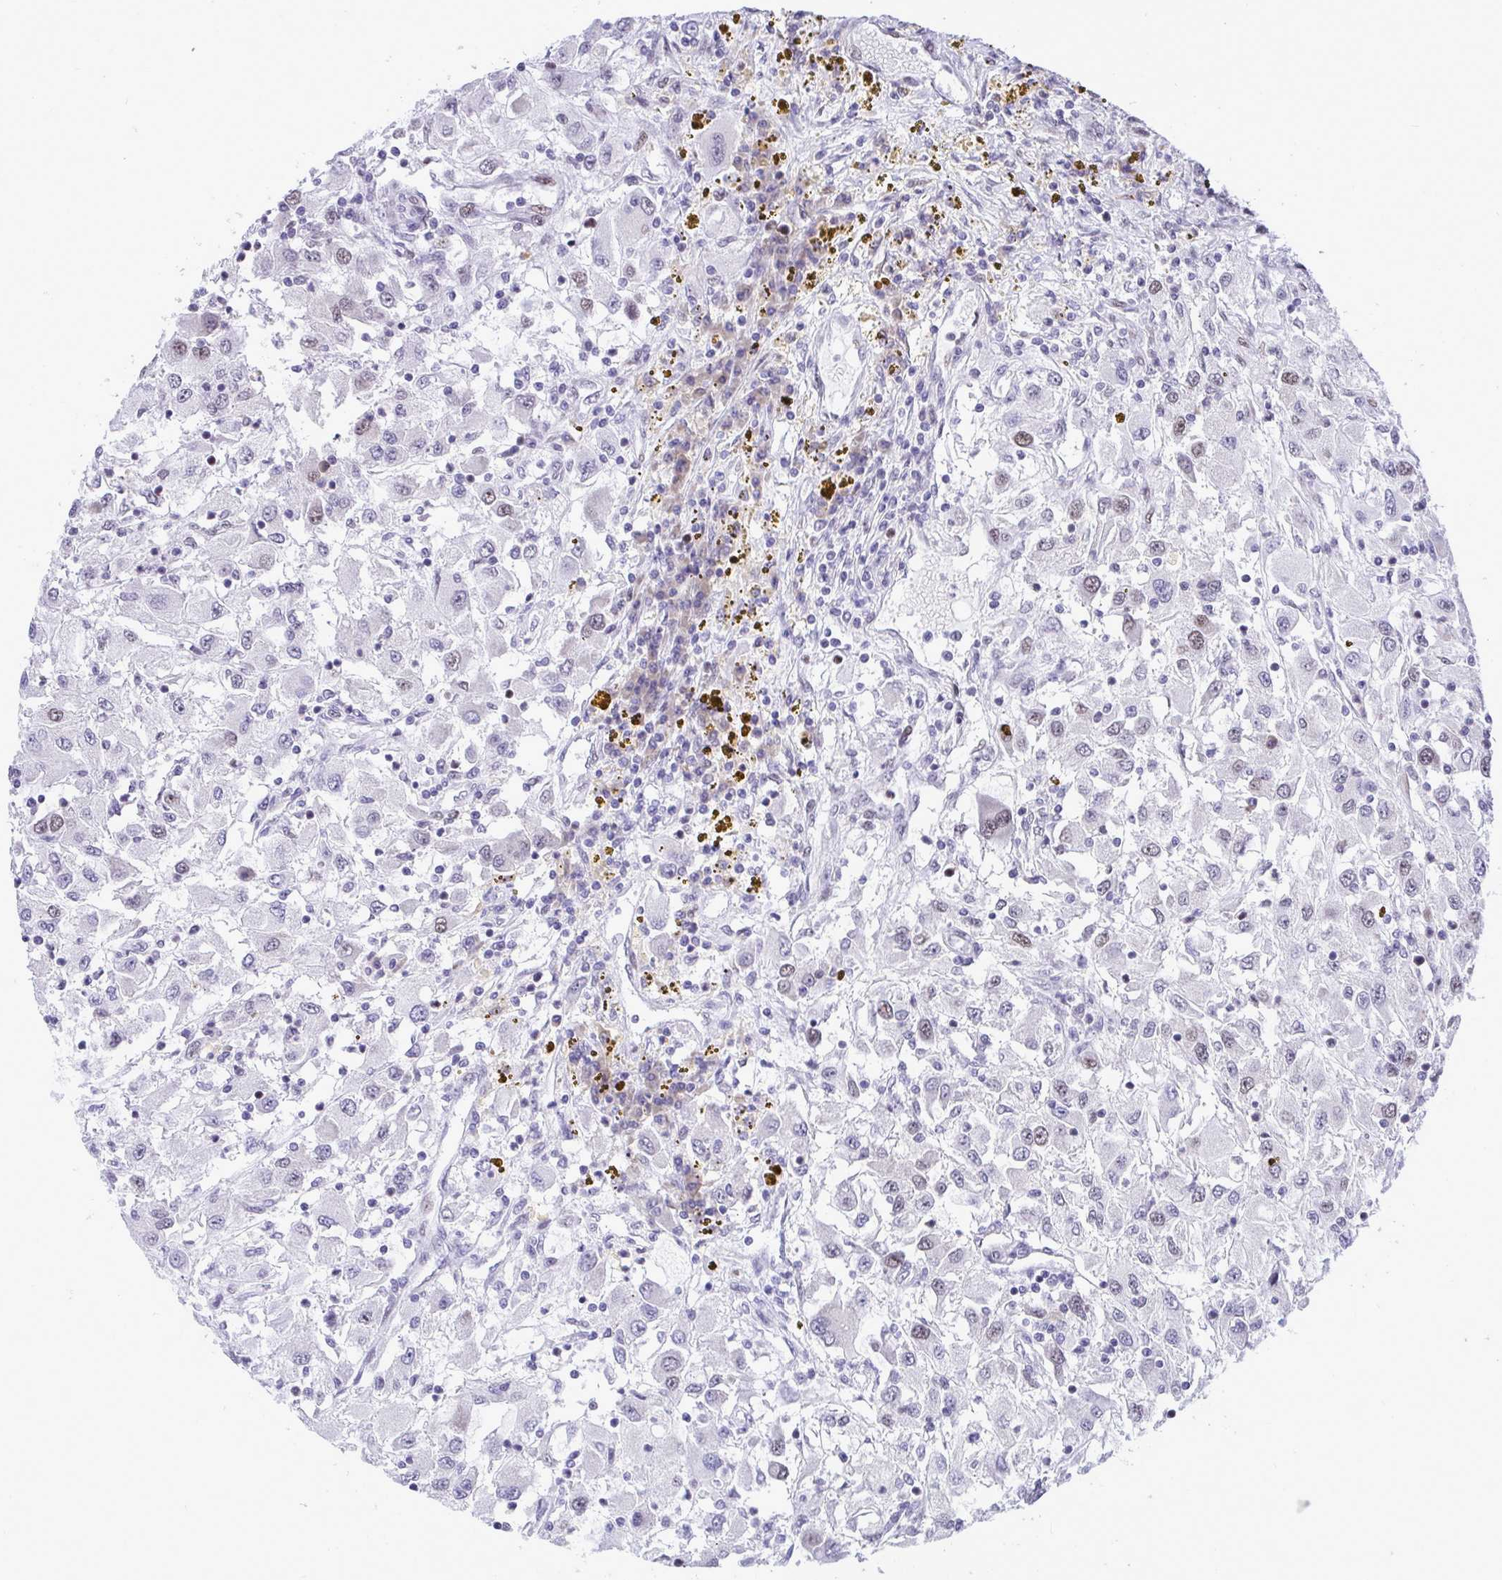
{"staining": {"intensity": "weak", "quantity": "<25%", "location": "nuclear"}, "tissue": "renal cancer", "cell_type": "Tumor cells", "image_type": "cancer", "snomed": [{"axis": "morphology", "description": "Adenocarcinoma, NOS"}, {"axis": "topography", "description": "Kidney"}], "caption": "A high-resolution histopathology image shows immunohistochemistry (IHC) staining of adenocarcinoma (renal), which shows no significant staining in tumor cells. Brightfield microscopy of immunohistochemistry (IHC) stained with DAB (3,3'-diaminobenzidine) (brown) and hematoxylin (blue), captured at high magnification.", "gene": "C1QL2", "patient": {"sex": "female", "age": 67}}